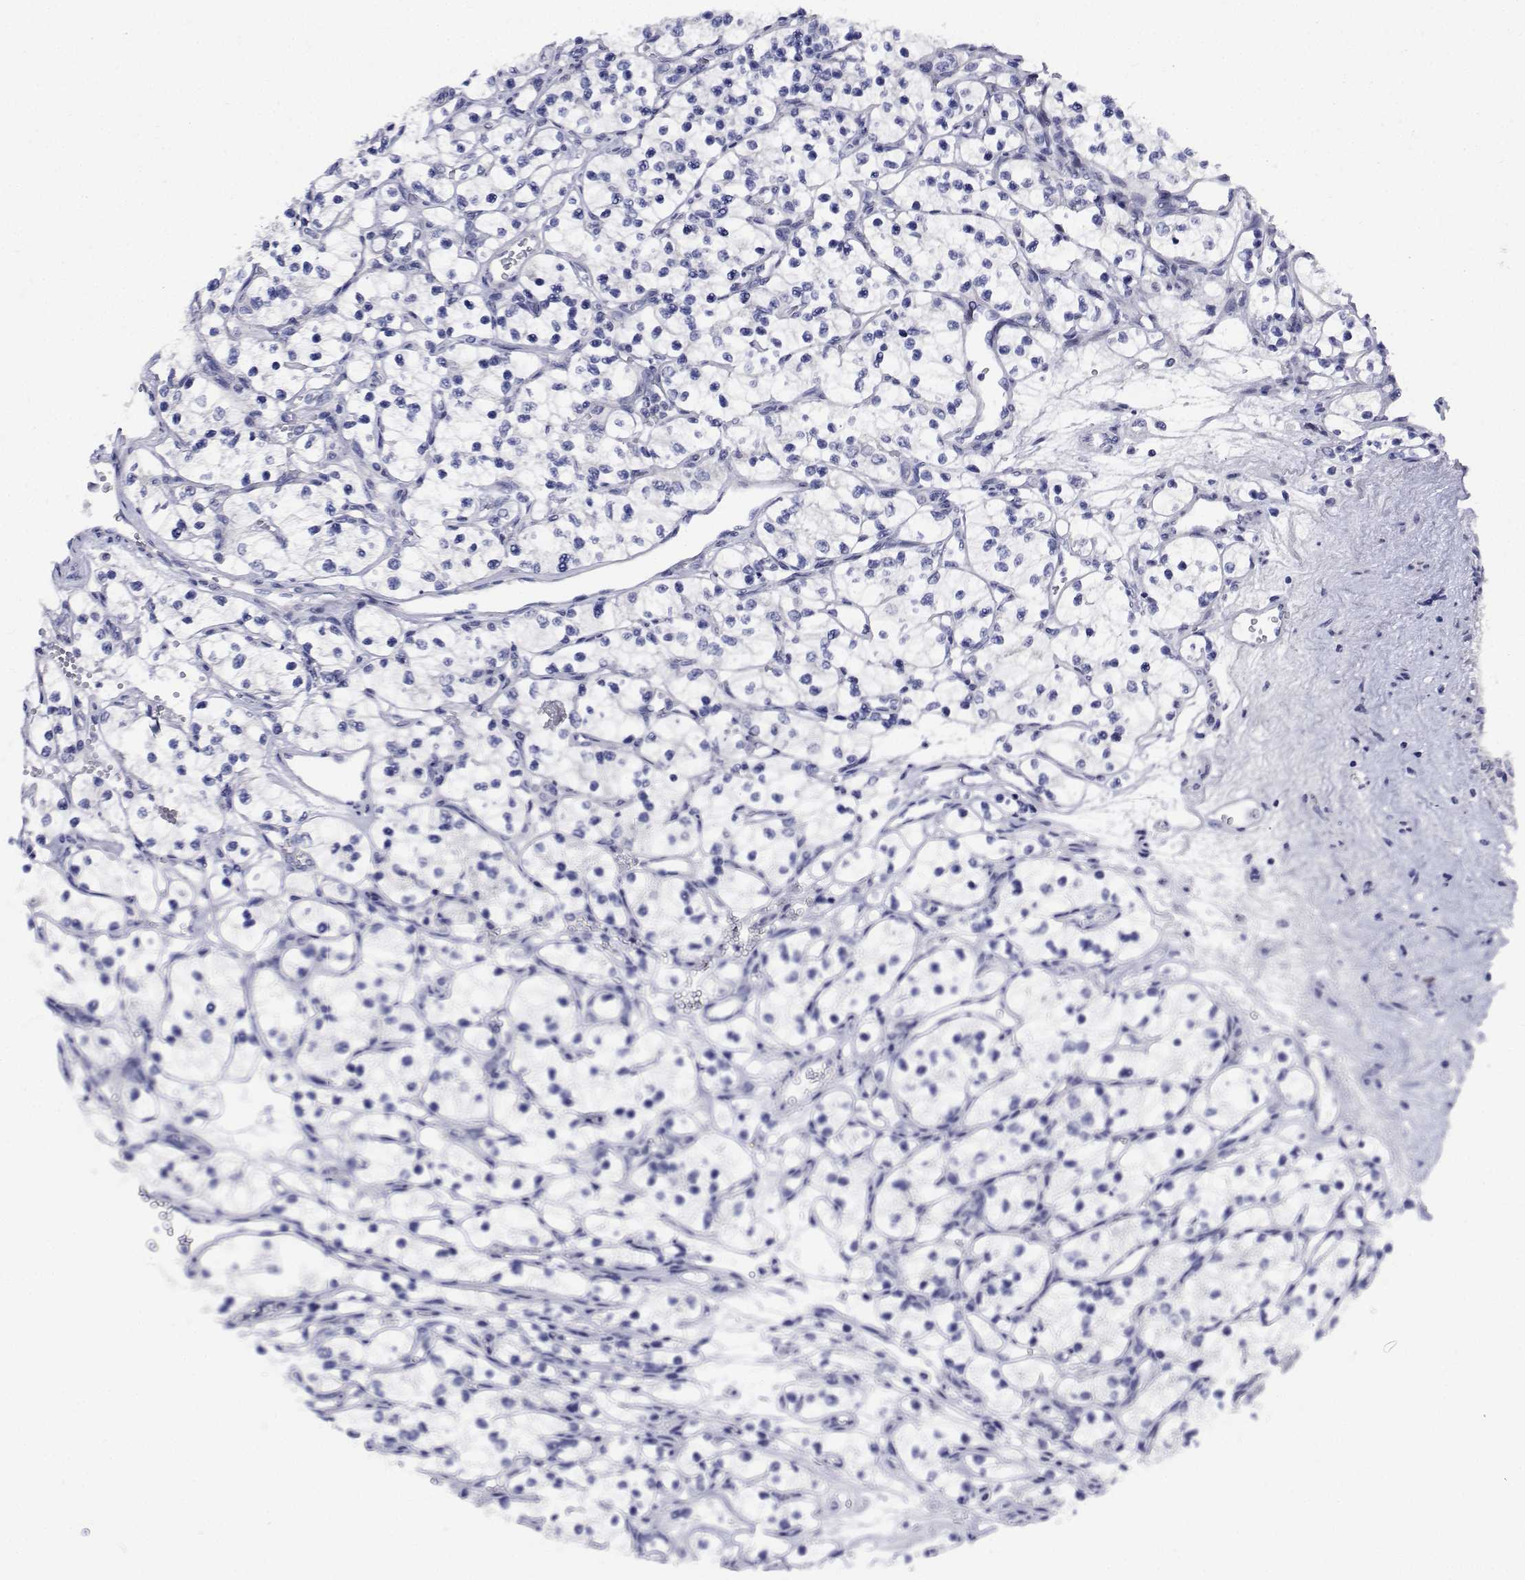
{"staining": {"intensity": "negative", "quantity": "none", "location": "none"}, "tissue": "renal cancer", "cell_type": "Tumor cells", "image_type": "cancer", "snomed": [{"axis": "morphology", "description": "Adenocarcinoma, NOS"}, {"axis": "topography", "description": "Kidney"}], "caption": "This image is of renal cancer stained with immunohistochemistry to label a protein in brown with the nuclei are counter-stained blue. There is no staining in tumor cells.", "gene": "PLXNA4", "patient": {"sex": "female", "age": 69}}